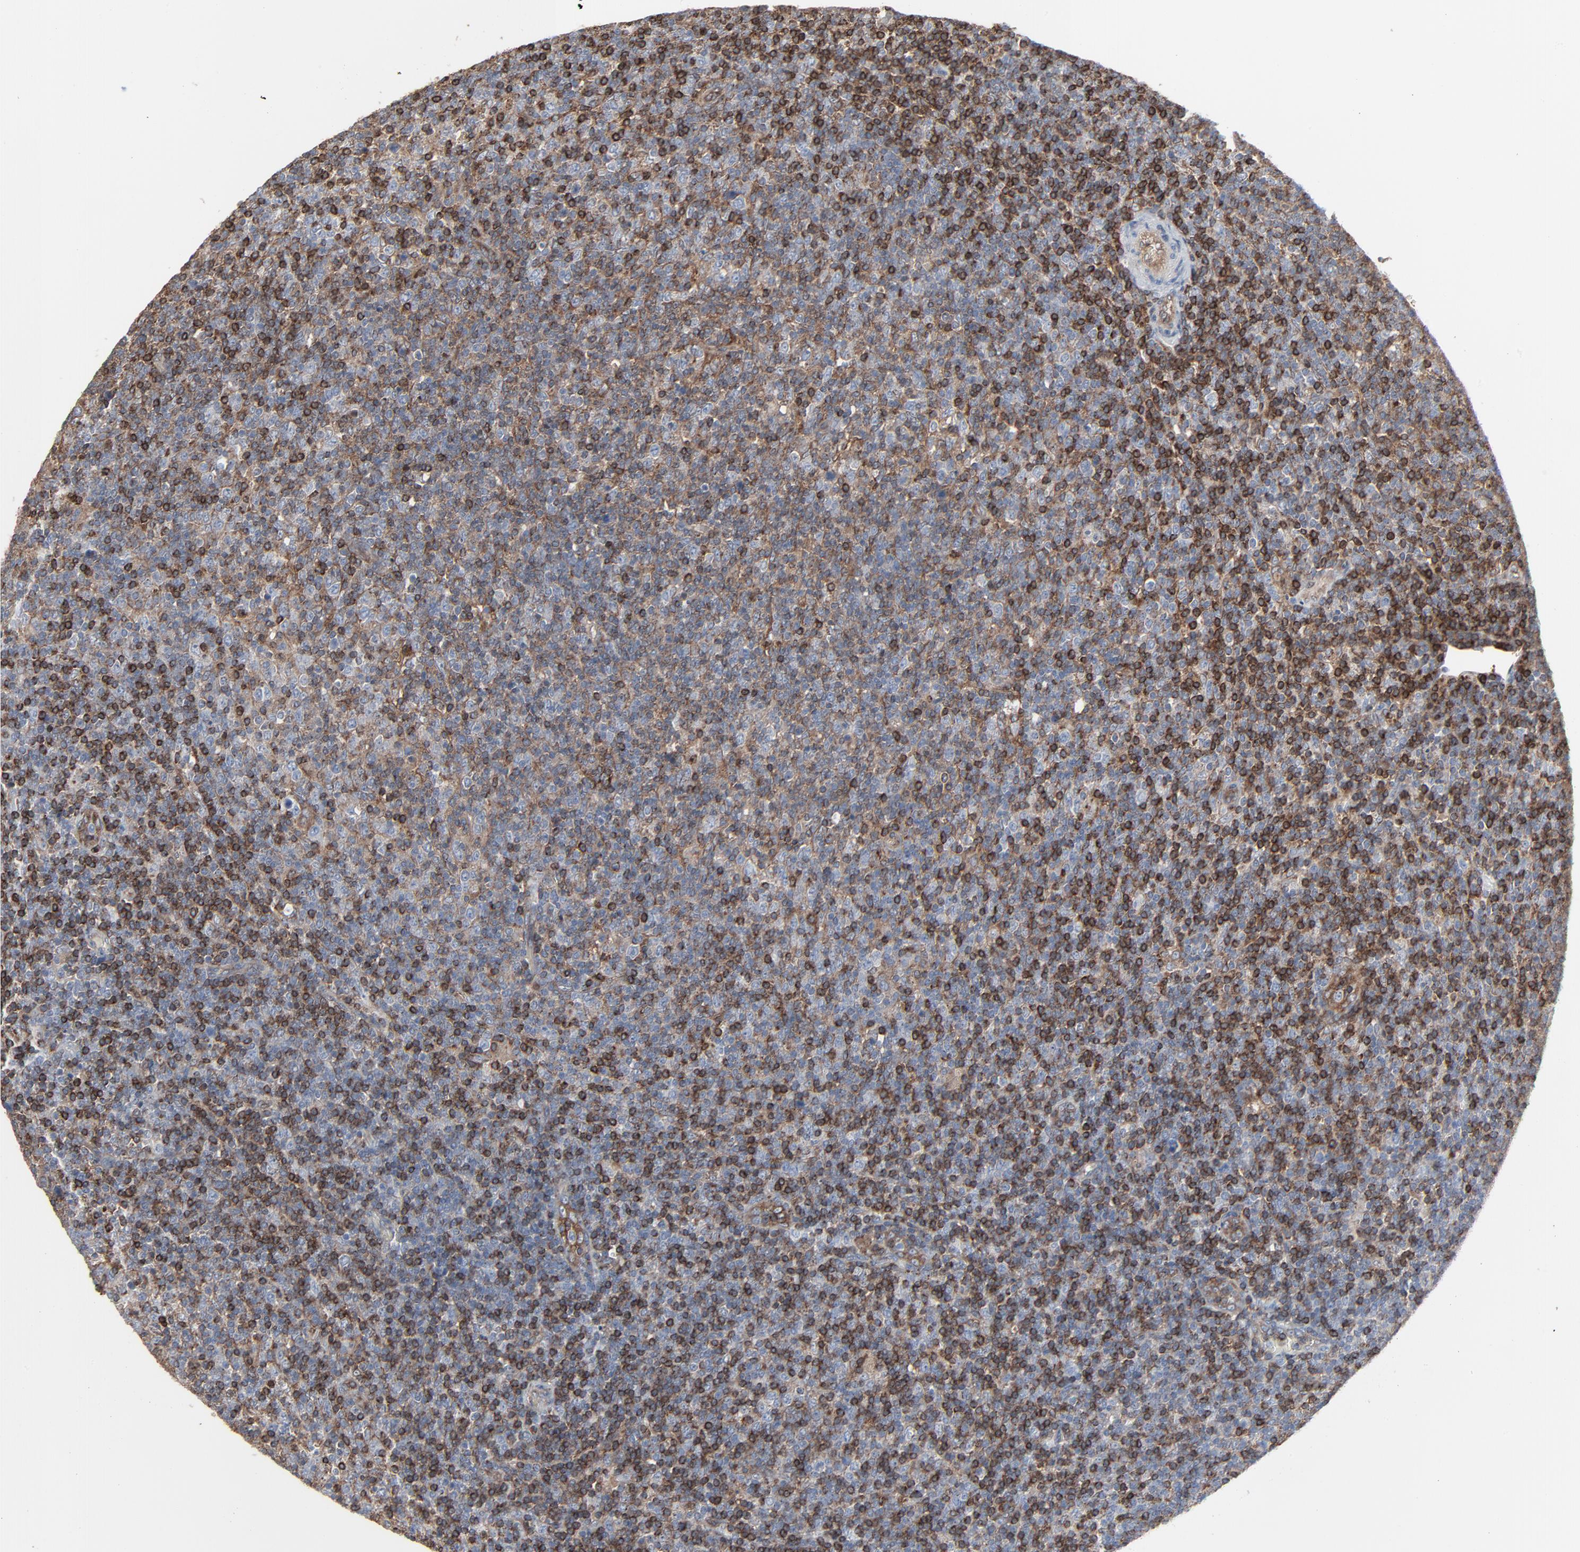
{"staining": {"intensity": "strong", "quantity": "25%-75%", "location": "nuclear"}, "tissue": "lymphoma", "cell_type": "Tumor cells", "image_type": "cancer", "snomed": [{"axis": "morphology", "description": "Malignant lymphoma, non-Hodgkin's type, Low grade"}, {"axis": "topography", "description": "Lymph node"}], "caption": "Lymphoma stained with DAB immunohistochemistry (IHC) demonstrates high levels of strong nuclear positivity in about 25%-75% of tumor cells.", "gene": "OPTN", "patient": {"sex": "male", "age": 70}}